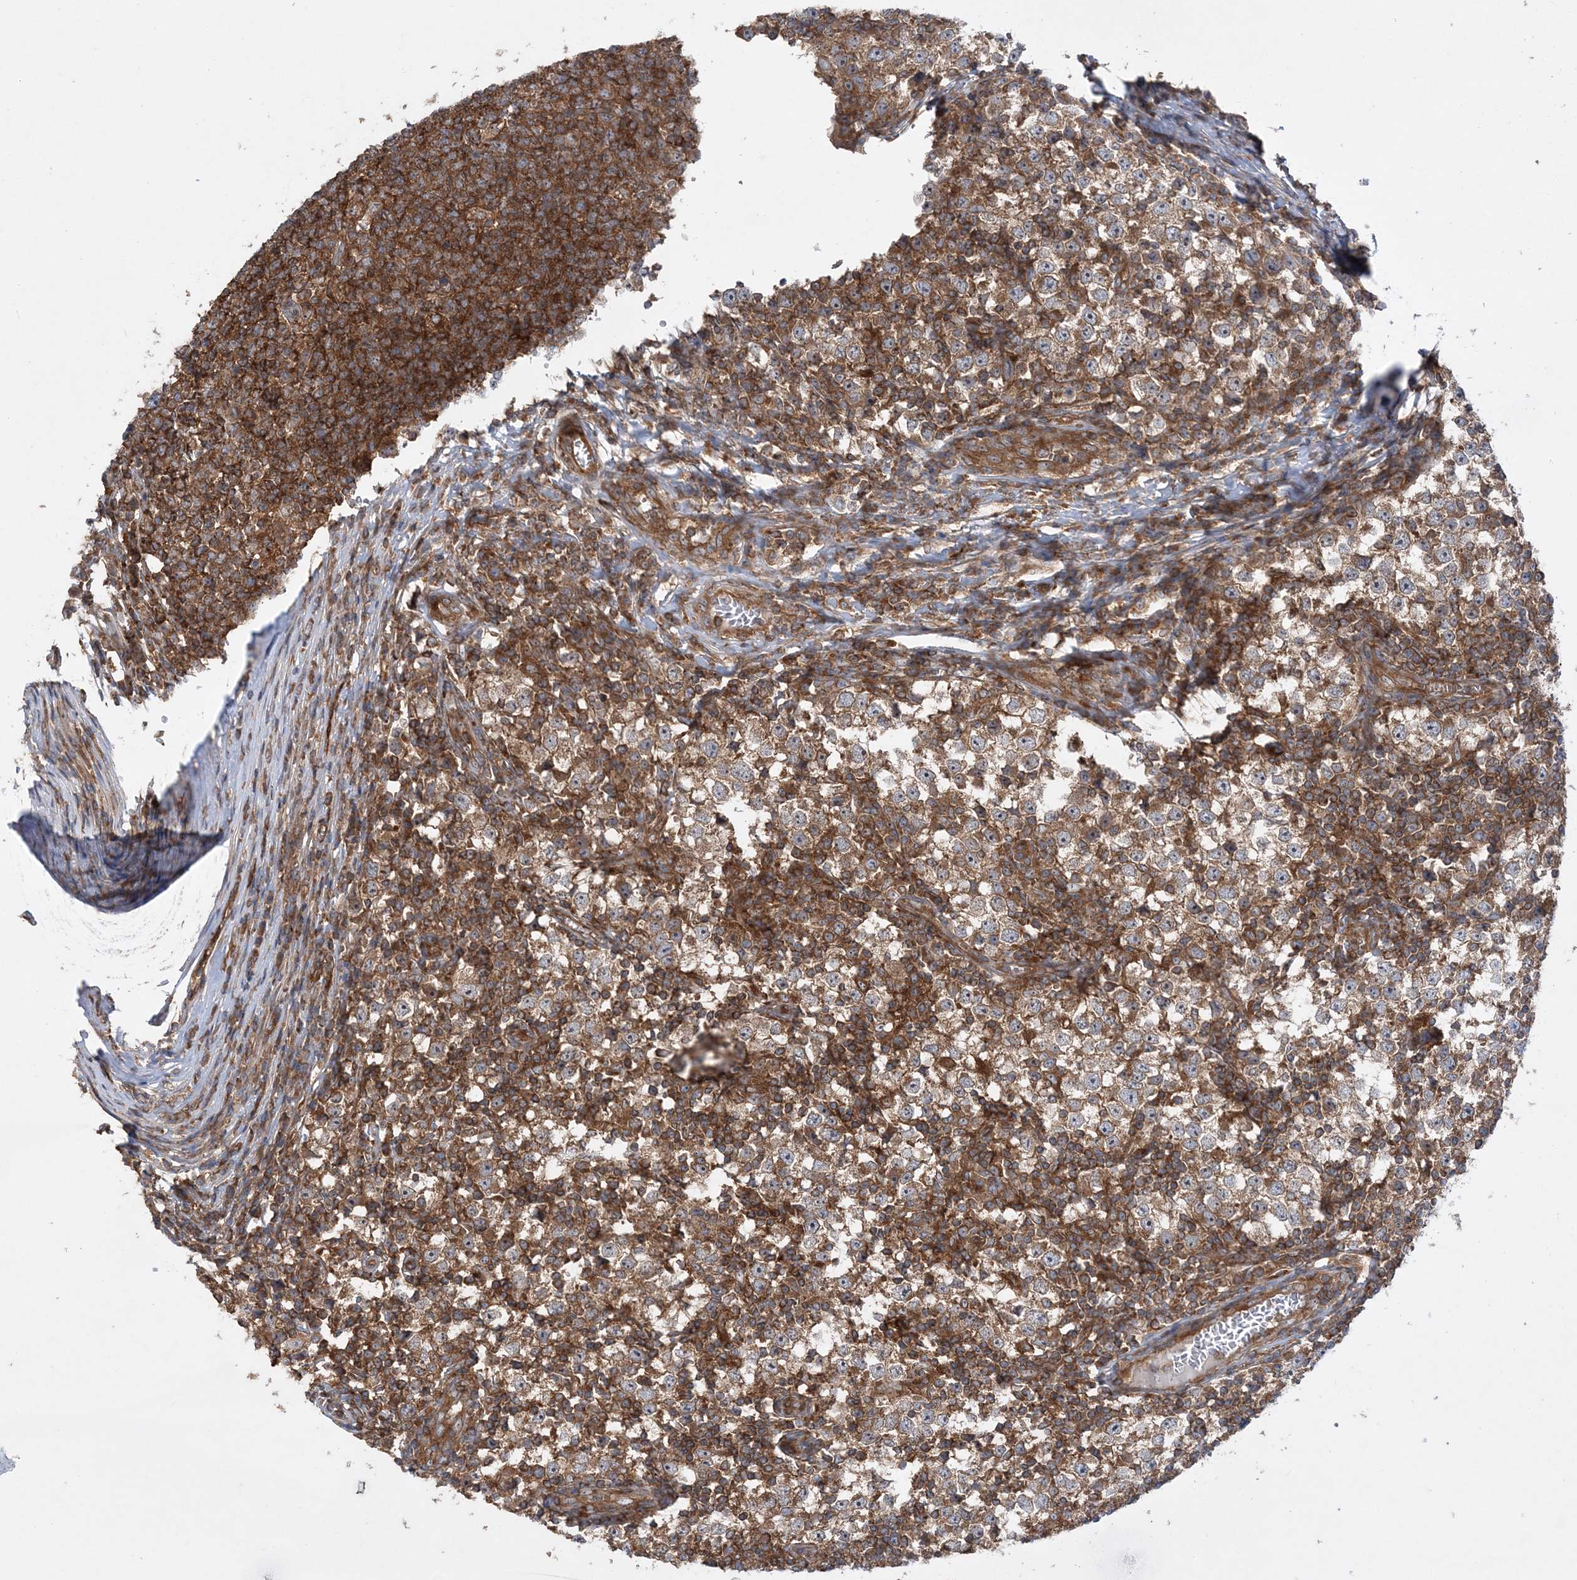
{"staining": {"intensity": "moderate", "quantity": ">75%", "location": "cytoplasmic/membranous"}, "tissue": "testis cancer", "cell_type": "Tumor cells", "image_type": "cancer", "snomed": [{"axis": "morphology", "description": "Seminoma, NOS"}, {"axis": "topography", "description": "Testis"}], "caption": "An immunohistochemistry (IHC) photomicrograph of tumor tissue is shown. Protein staining in brown highlights moderate cytoplasmic/membranous positivity in testis seminoma within tumor cells.", "gene": "ACAP2", "patient": {"sex": "male", "age": 65}}